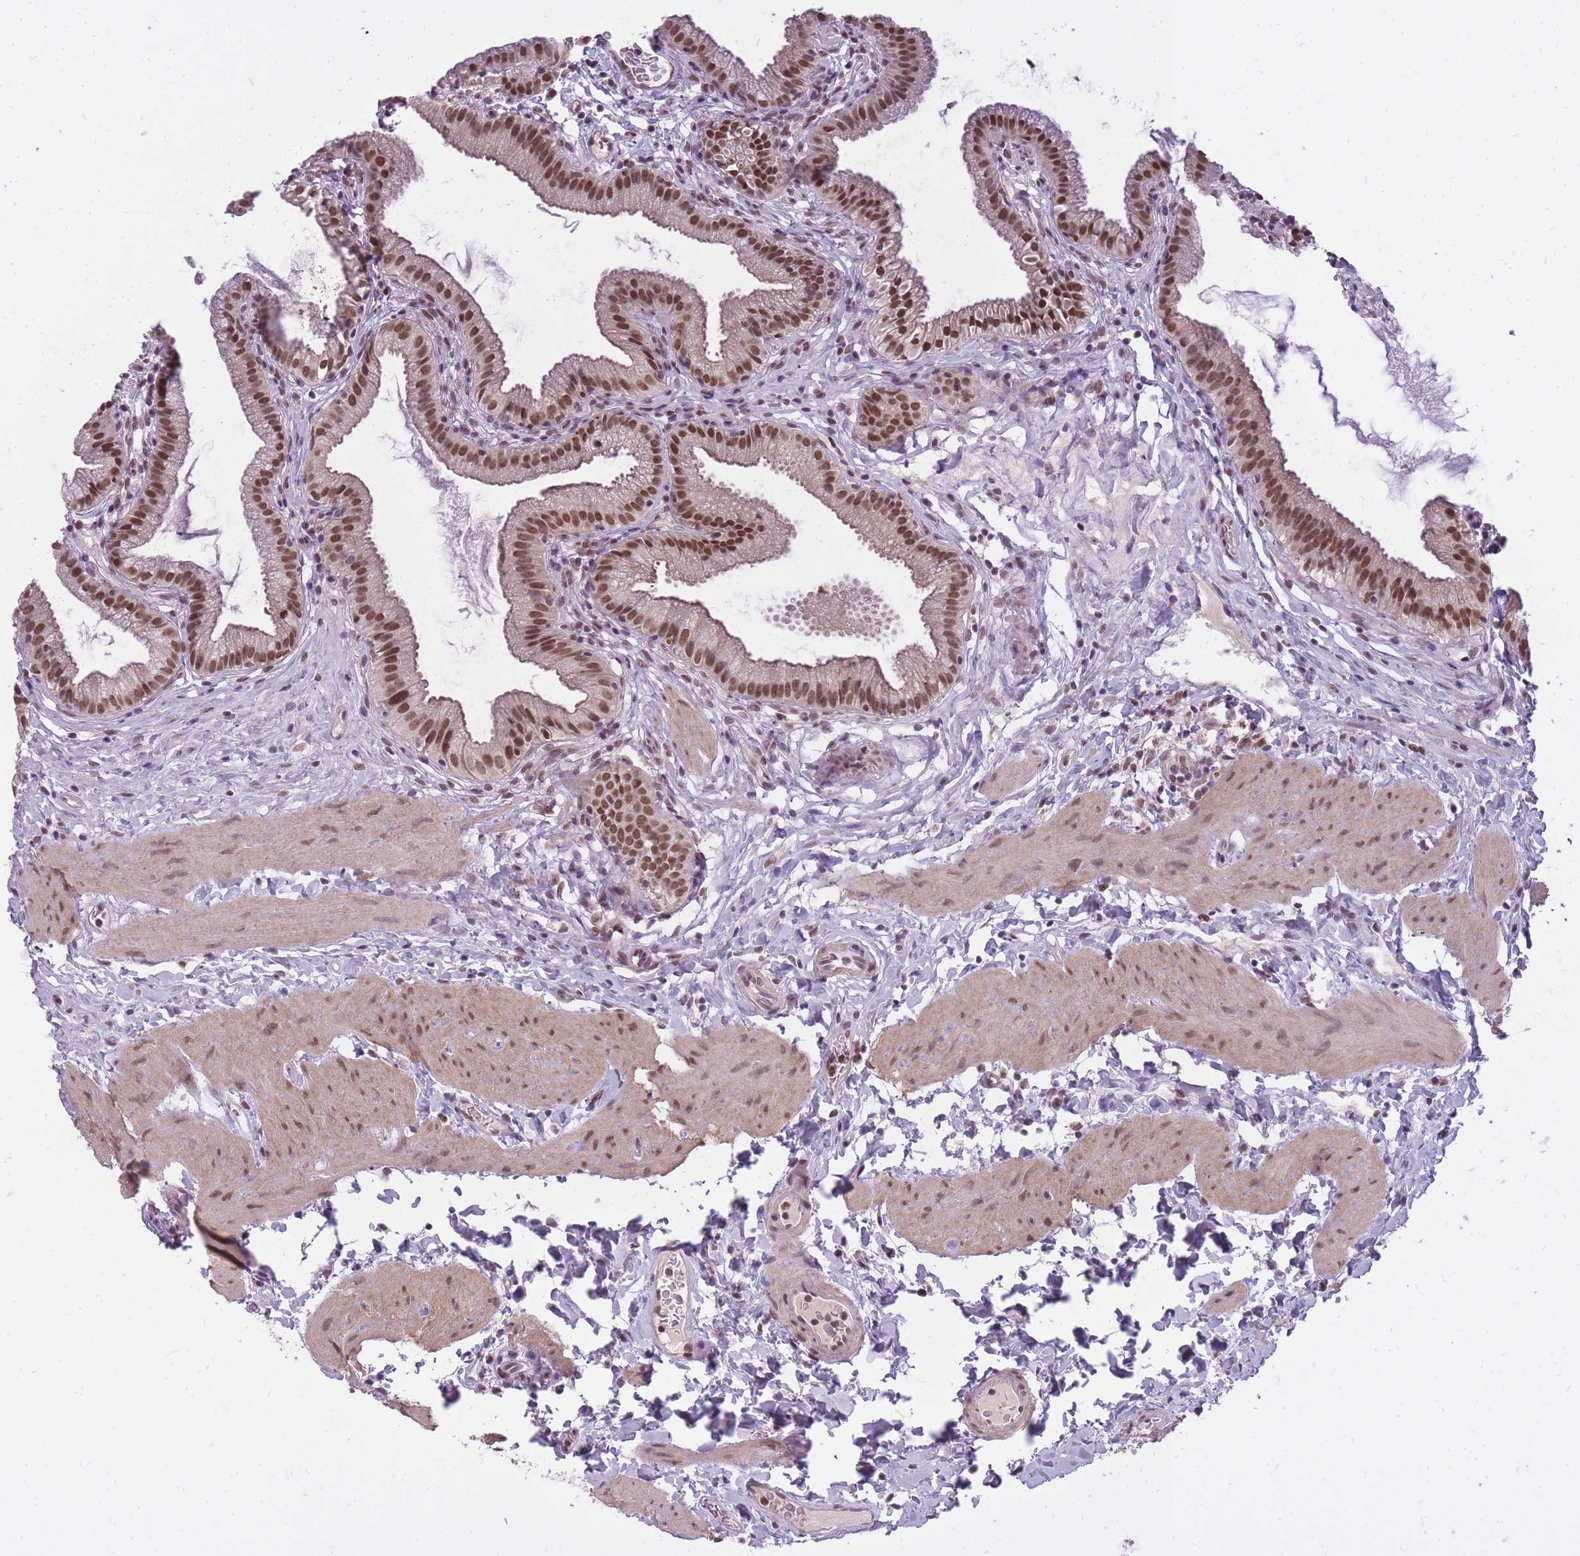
{"staining": {"intensity": "strong", "quantity": ">75%", "location": "nuclear"}, "tissue": "gallbladder", "cell_type": "Glandular cells", "image_type": "normal", "snomed": [{"axis": "morphology", "description": "Normal tissue, NOS"}, {"axis": "topography", "description": "Gallbladder"}], "caption": "Gallbladder stained for a protein displays strong nuclear positivity in glandular cells. Ihc stains the protein of interest in brown and the nuclei are stained blue.", "gene": "TIGD1", "patient": {"sex": "female", "age": 46}}